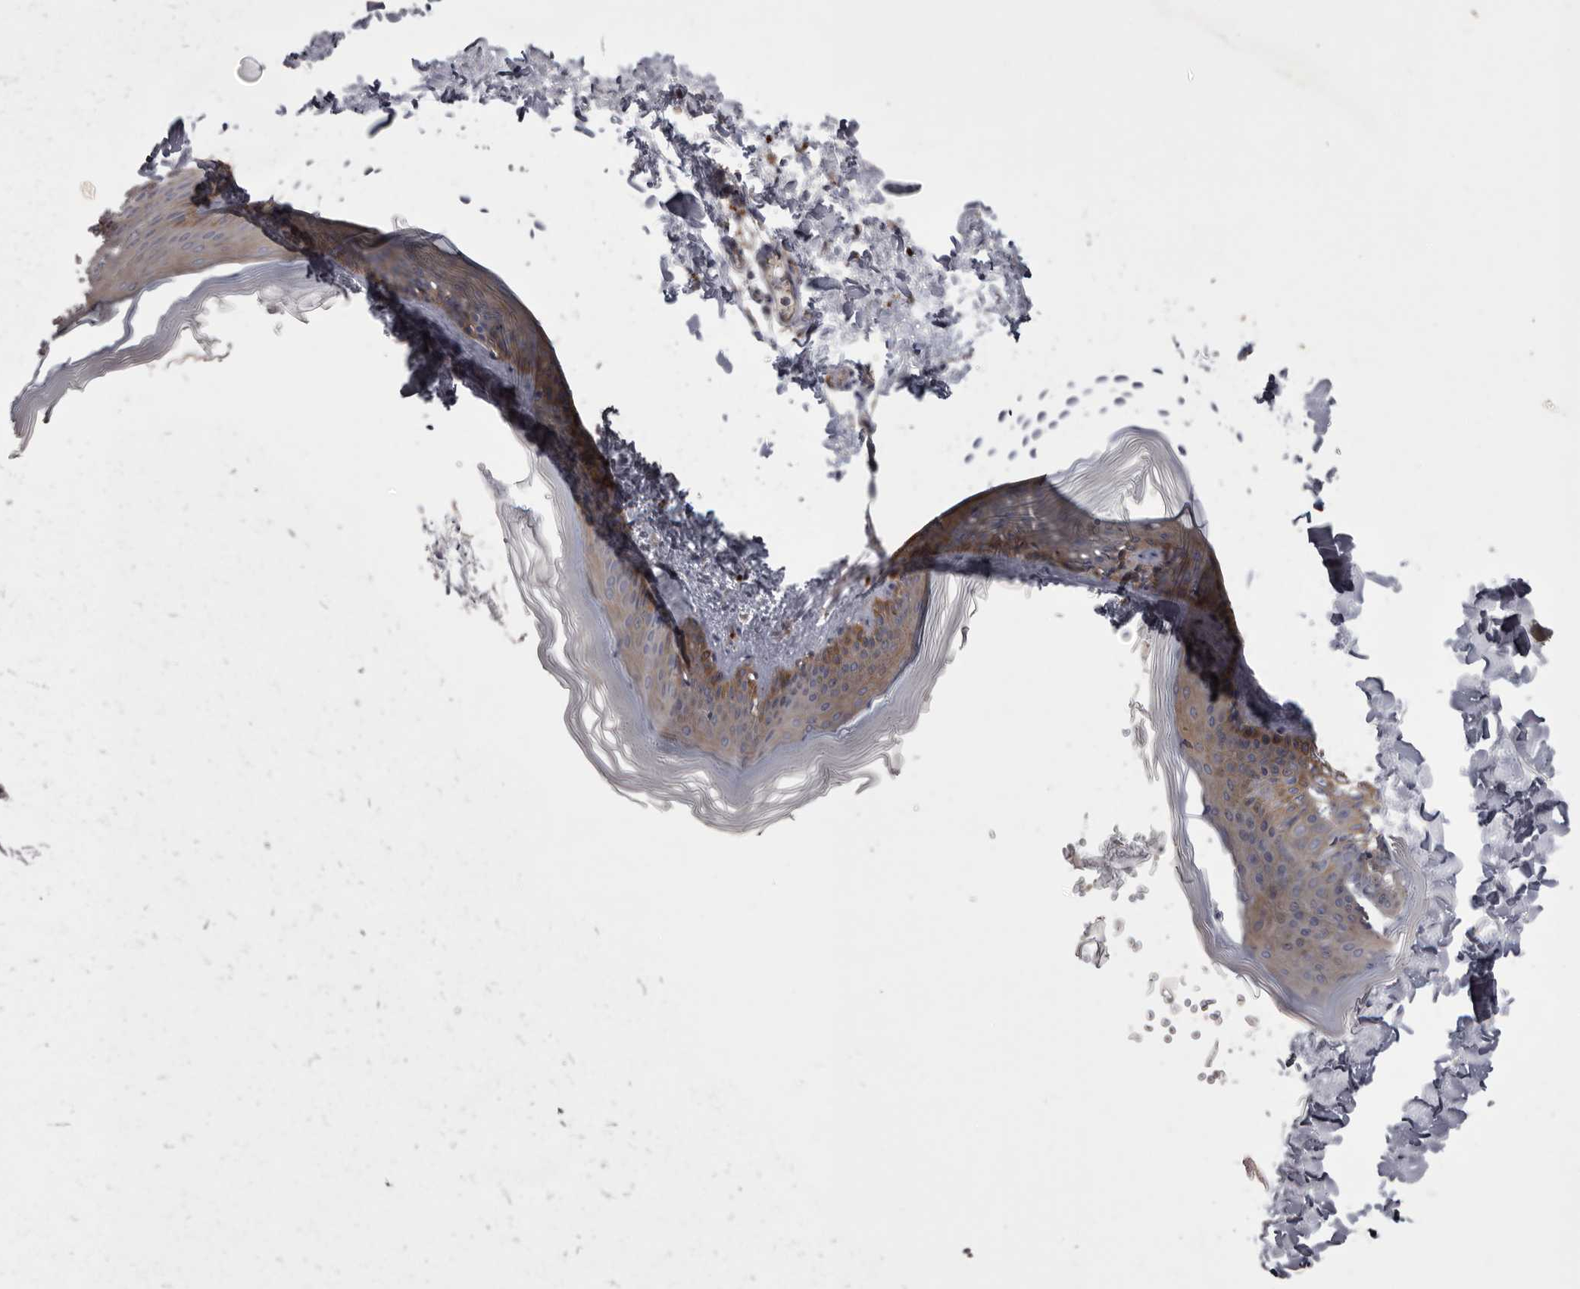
{"staining": {"intensity": "negative", "quantity": "none", "location": "none"}, "tissue": "skin", "cell_type": "Fibroblasts", "image_type": "normal", "snomed": [{"axis": "morphology", "description": "Normal tissue, NOS"}, {"axis": "topography", "description": "Skin"}], "caption": "Immunohistochemistry of normal human skin reveals no positivity in fibroblasts. (Stains: DAB IHC with hematoxylin counter stain, Microscopy: brightfield microscopy at high magnification).", "gene": "WDR47", "patient": {"sex": "female", "age": 27}}